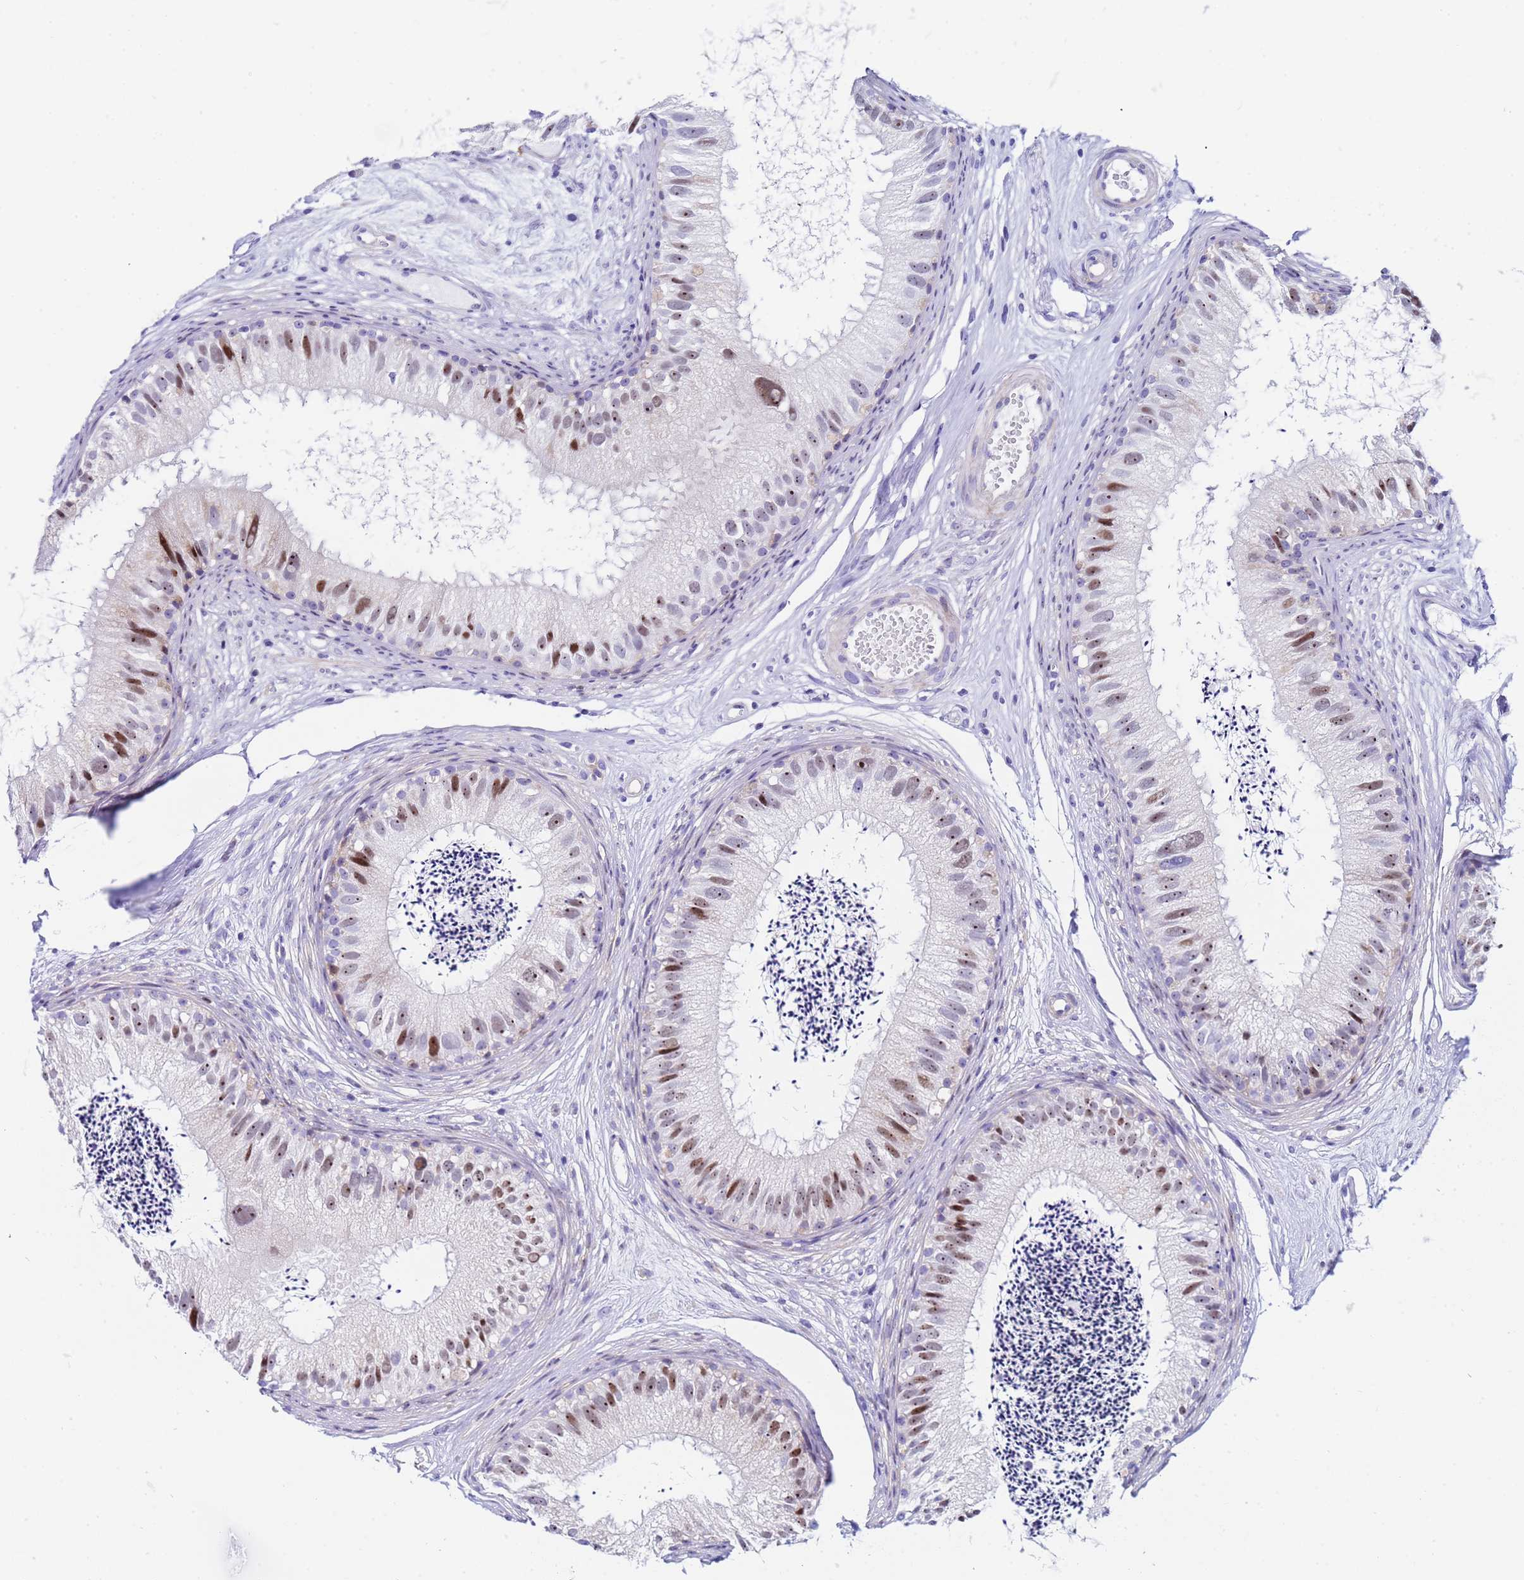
{"staining": {"intensity": "moderate", "quantity": "25%-75%", "location": "nuclear"}, "tissue": "epididymis", "cell_type": "Glandular cells", "image_type": "normal", "snomed": [{"axis": "morphology", "description": "Normal tissue, NOS"}, {"axis": "topography", "description": "Epididymis"}], "caption": "This photomicrograph demonstrates IHC staining of benign epididymis, with medium moderate nuclear expression in about 25%-75% of glandular cells.", "gene": "POP5", "patient": {"sex": "male", "age": 77}}